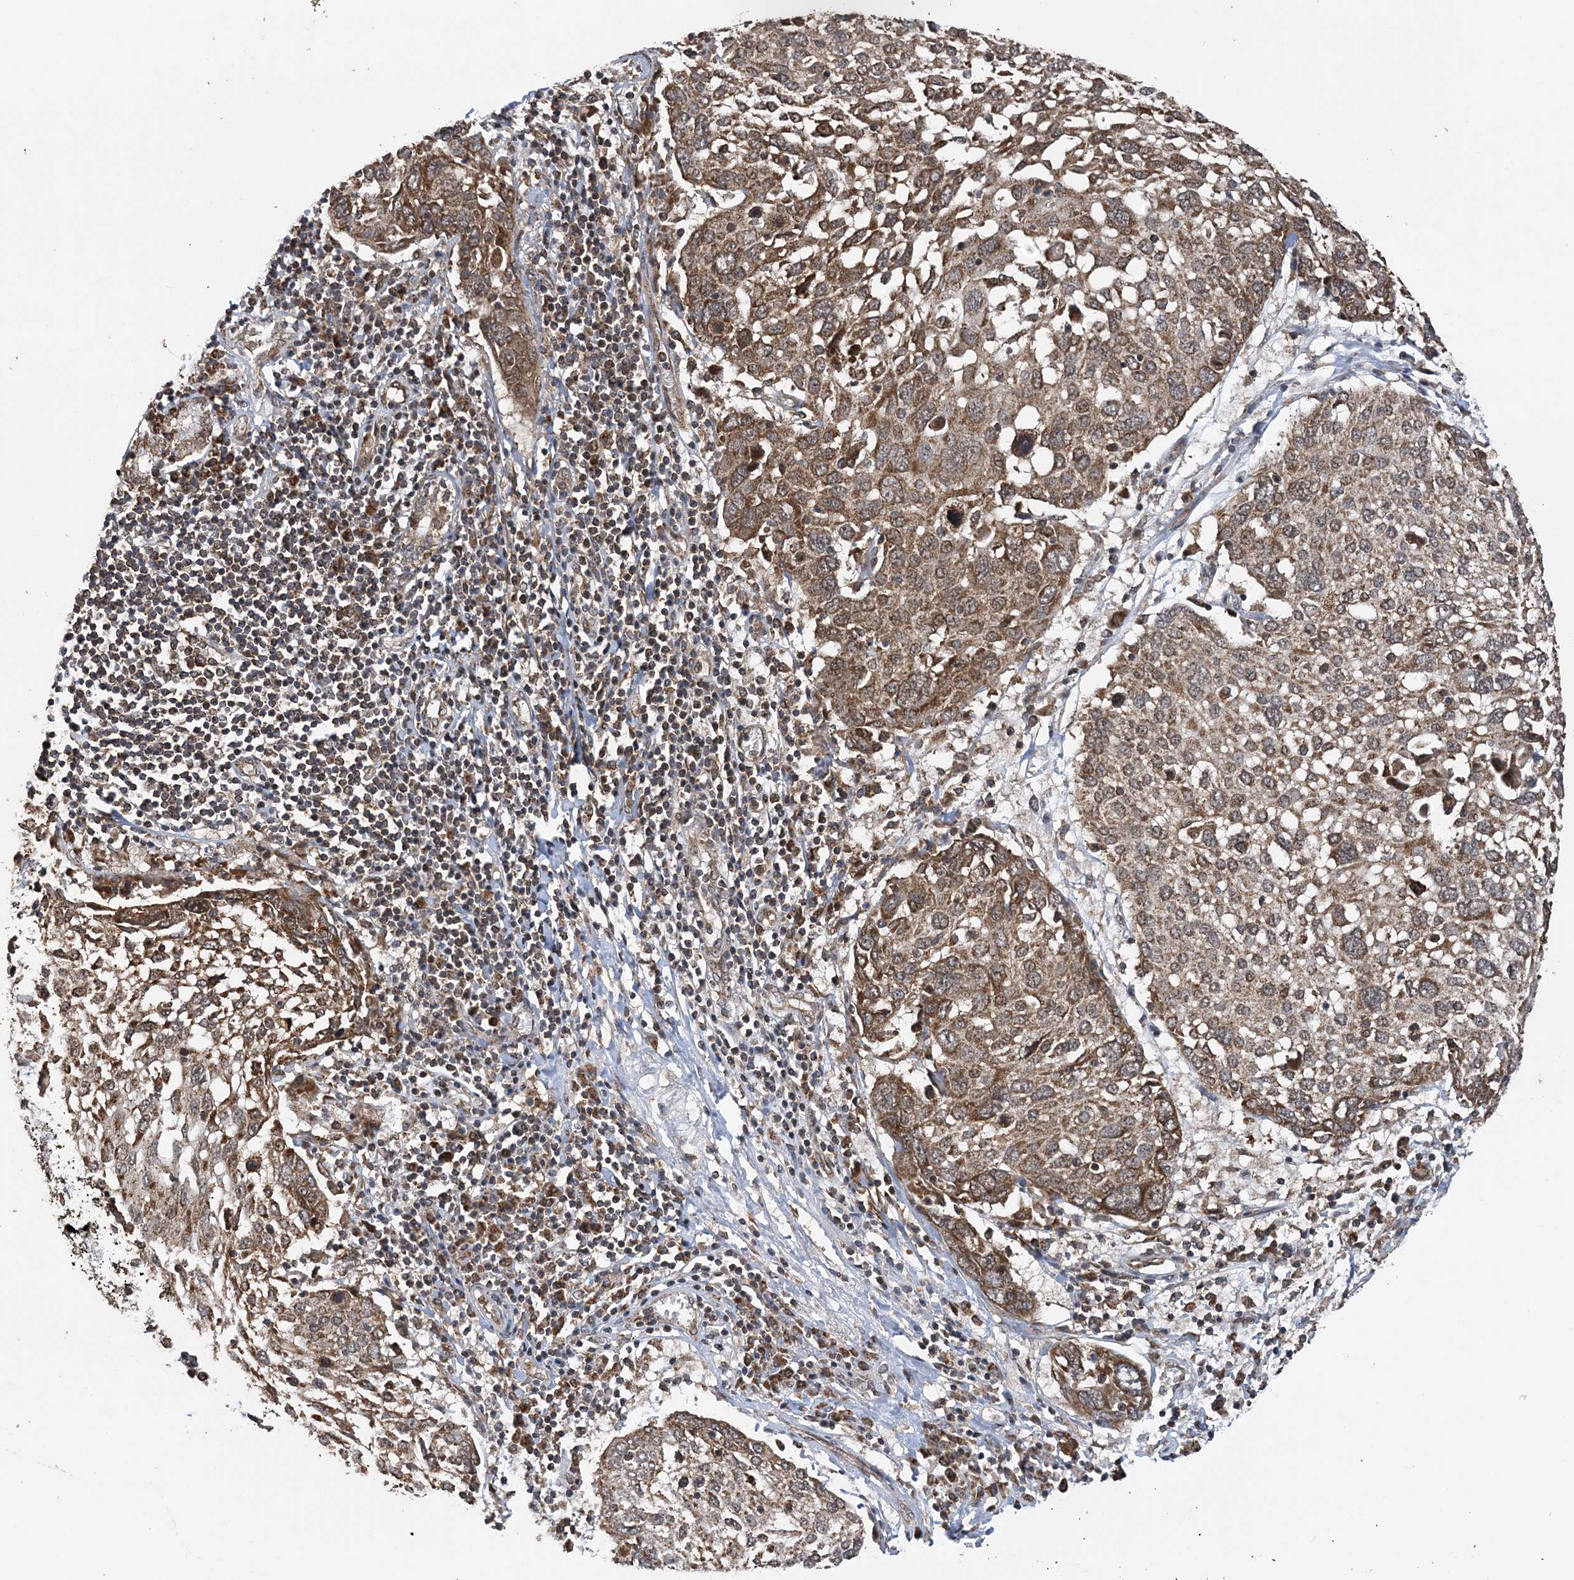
{"staining": {"intensity": "moderate", "quantity": ">75%", "location": "cytoplasmic/membranous"}, "tissue": "lung cancer", "cell_type": "Tumor cells", "image_type": "cancer", "snomed": [{"axis": "morphology", "description": "Squamous cell carcinoma, NOS"}, {"axis": "topography", "description": "Lung"}], "caption": "A brown stain highlights moderate cytoplasmic/membranous positivity of a protein in human lung cancer tumor cells.", "gene": "PCBP1", "patient": {"sex": "male", "age": 65}}